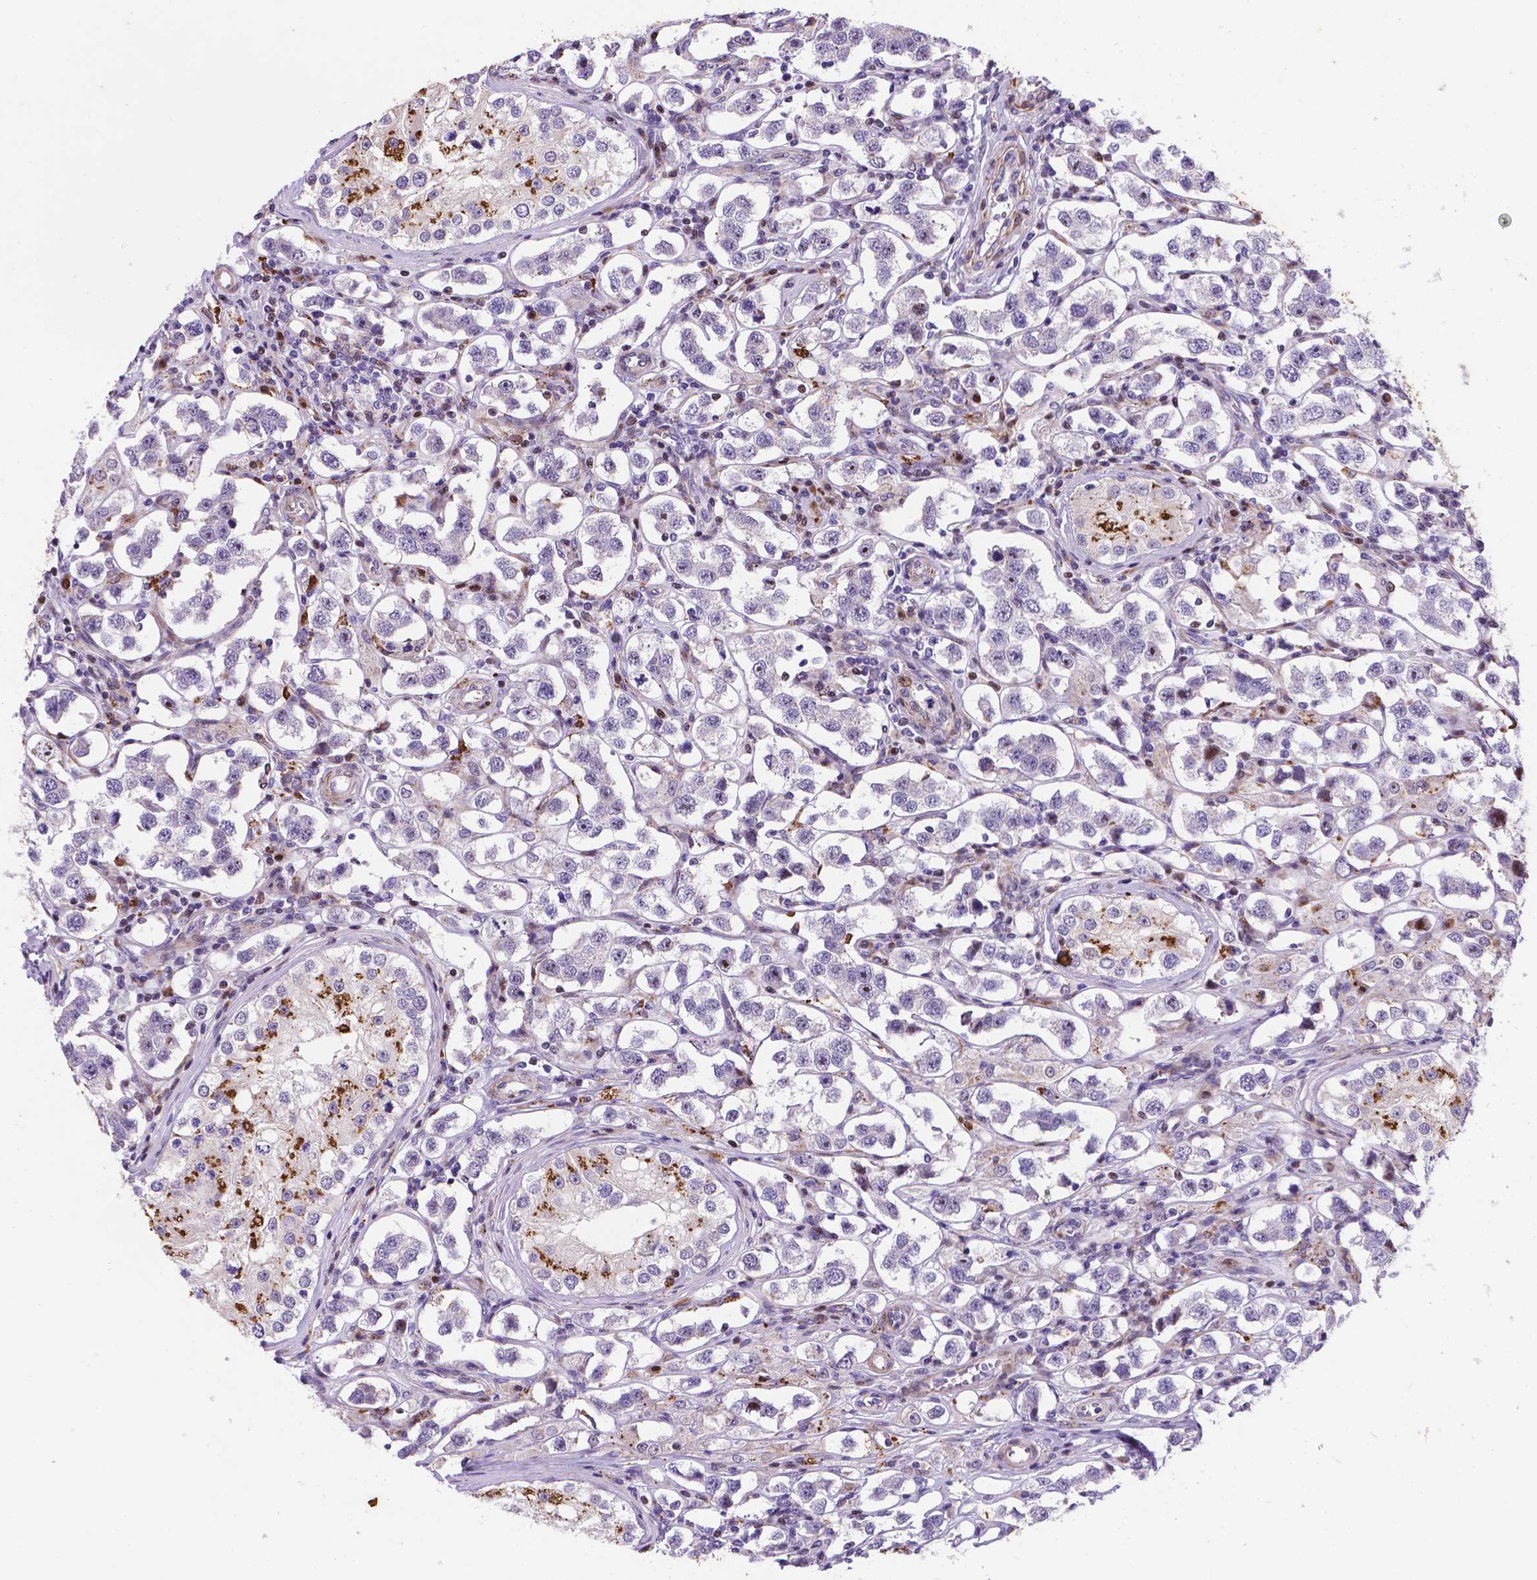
{"staining": {"intensity": "negative", "quantity": "none", "location": "none"}, "tissue": "testis cancer", "cell_type": "Tumor cells", "image_type": "cancer", "snomed": [{"axis": "morphology", "description": "Seminoma, NOS"}, {"axis": "topography", "description": "Testis"}], "caption": "Tumor cells are negative for protein expression in human seminoma (testis).", "gene": "TM4SF20", "patient": {"sex": "male", "age": 37}}